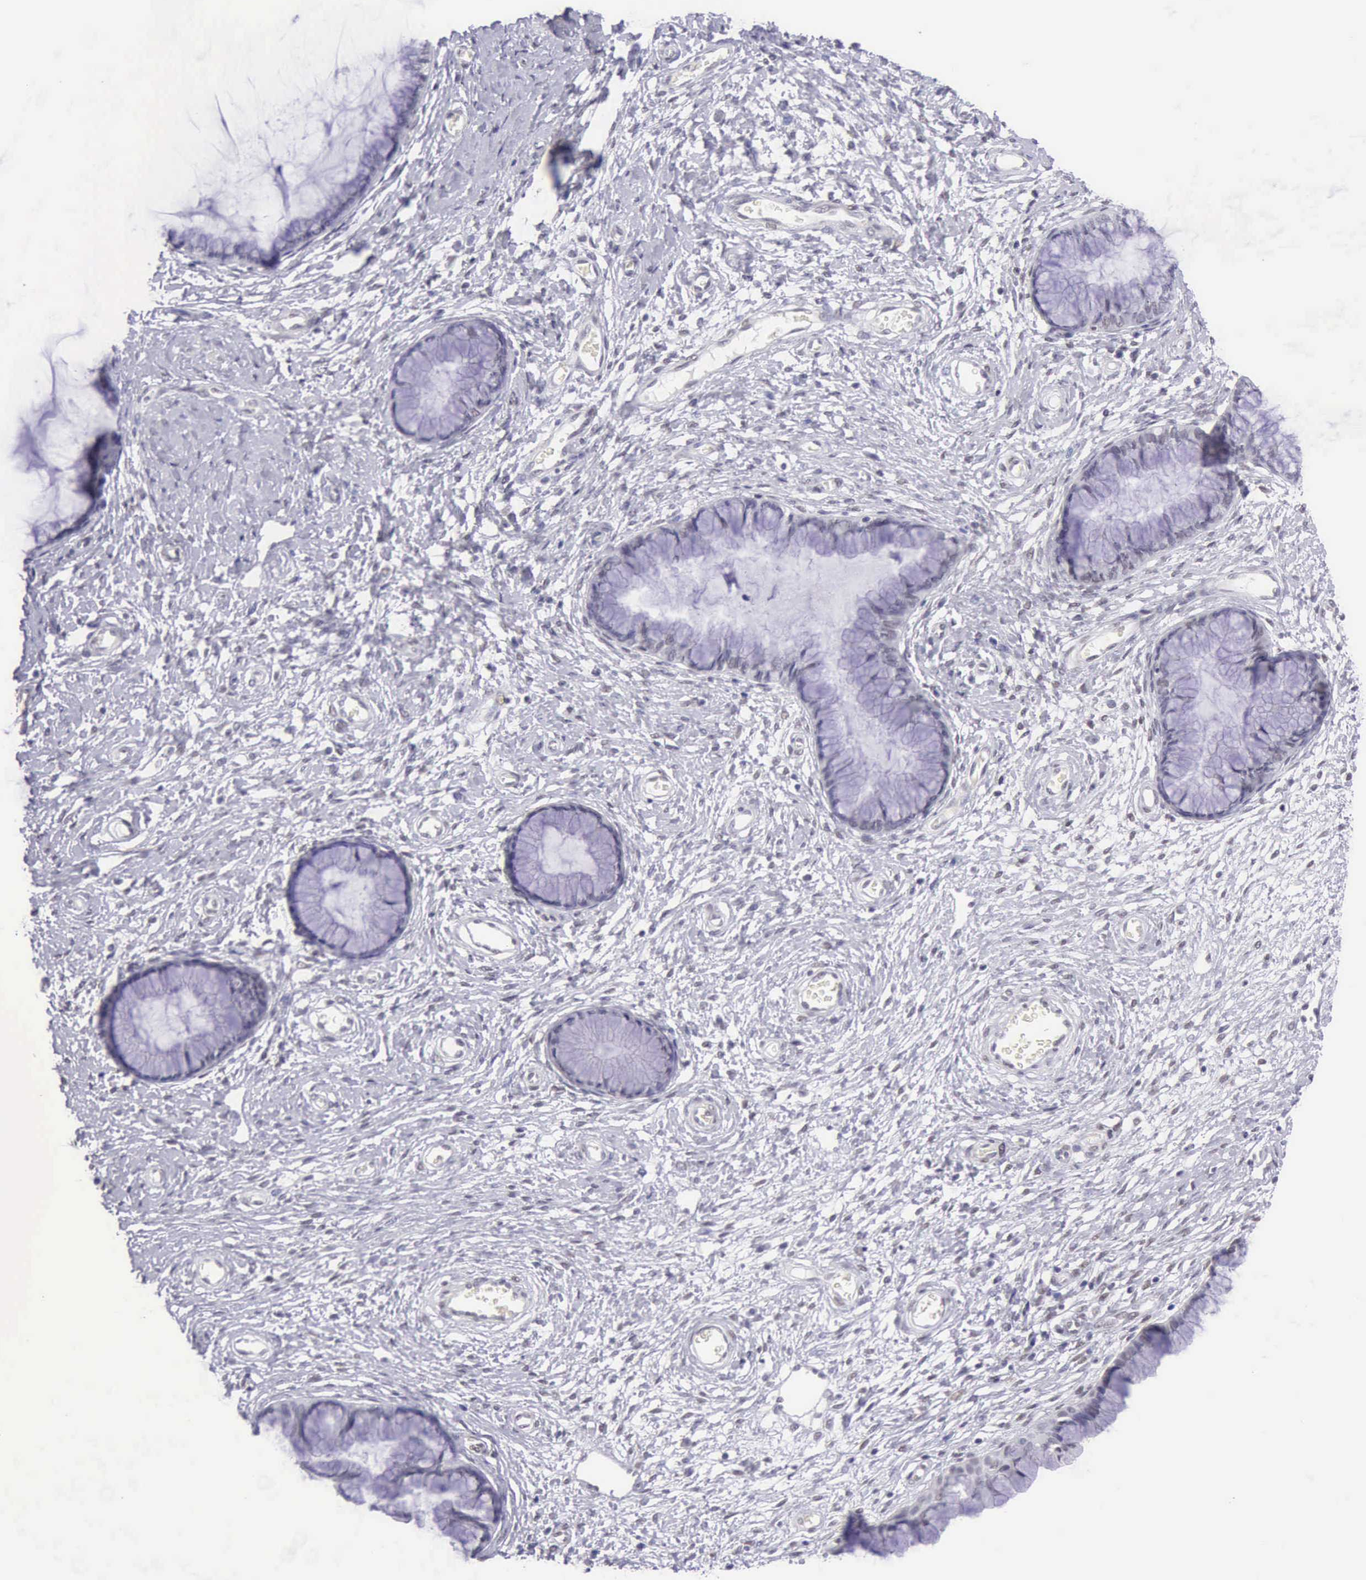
{"staining": {"intensity": "negative", "quantity": "none", "location": "none"}, "tissue": "cervix", "cell_type": "Glandular cells", "image_type": "normal", "snomed": [{"axis": "morphology", "description": "Normal tissue, NOS"}, {"axis": "topography", "description": "Cervix"}], "caption": "Immunohistochemical staining of unremarkable human cervix reveals no significant expression in glandular cells.", "gene": "EP300", "patient": {"sex": "female", "age": 27}}